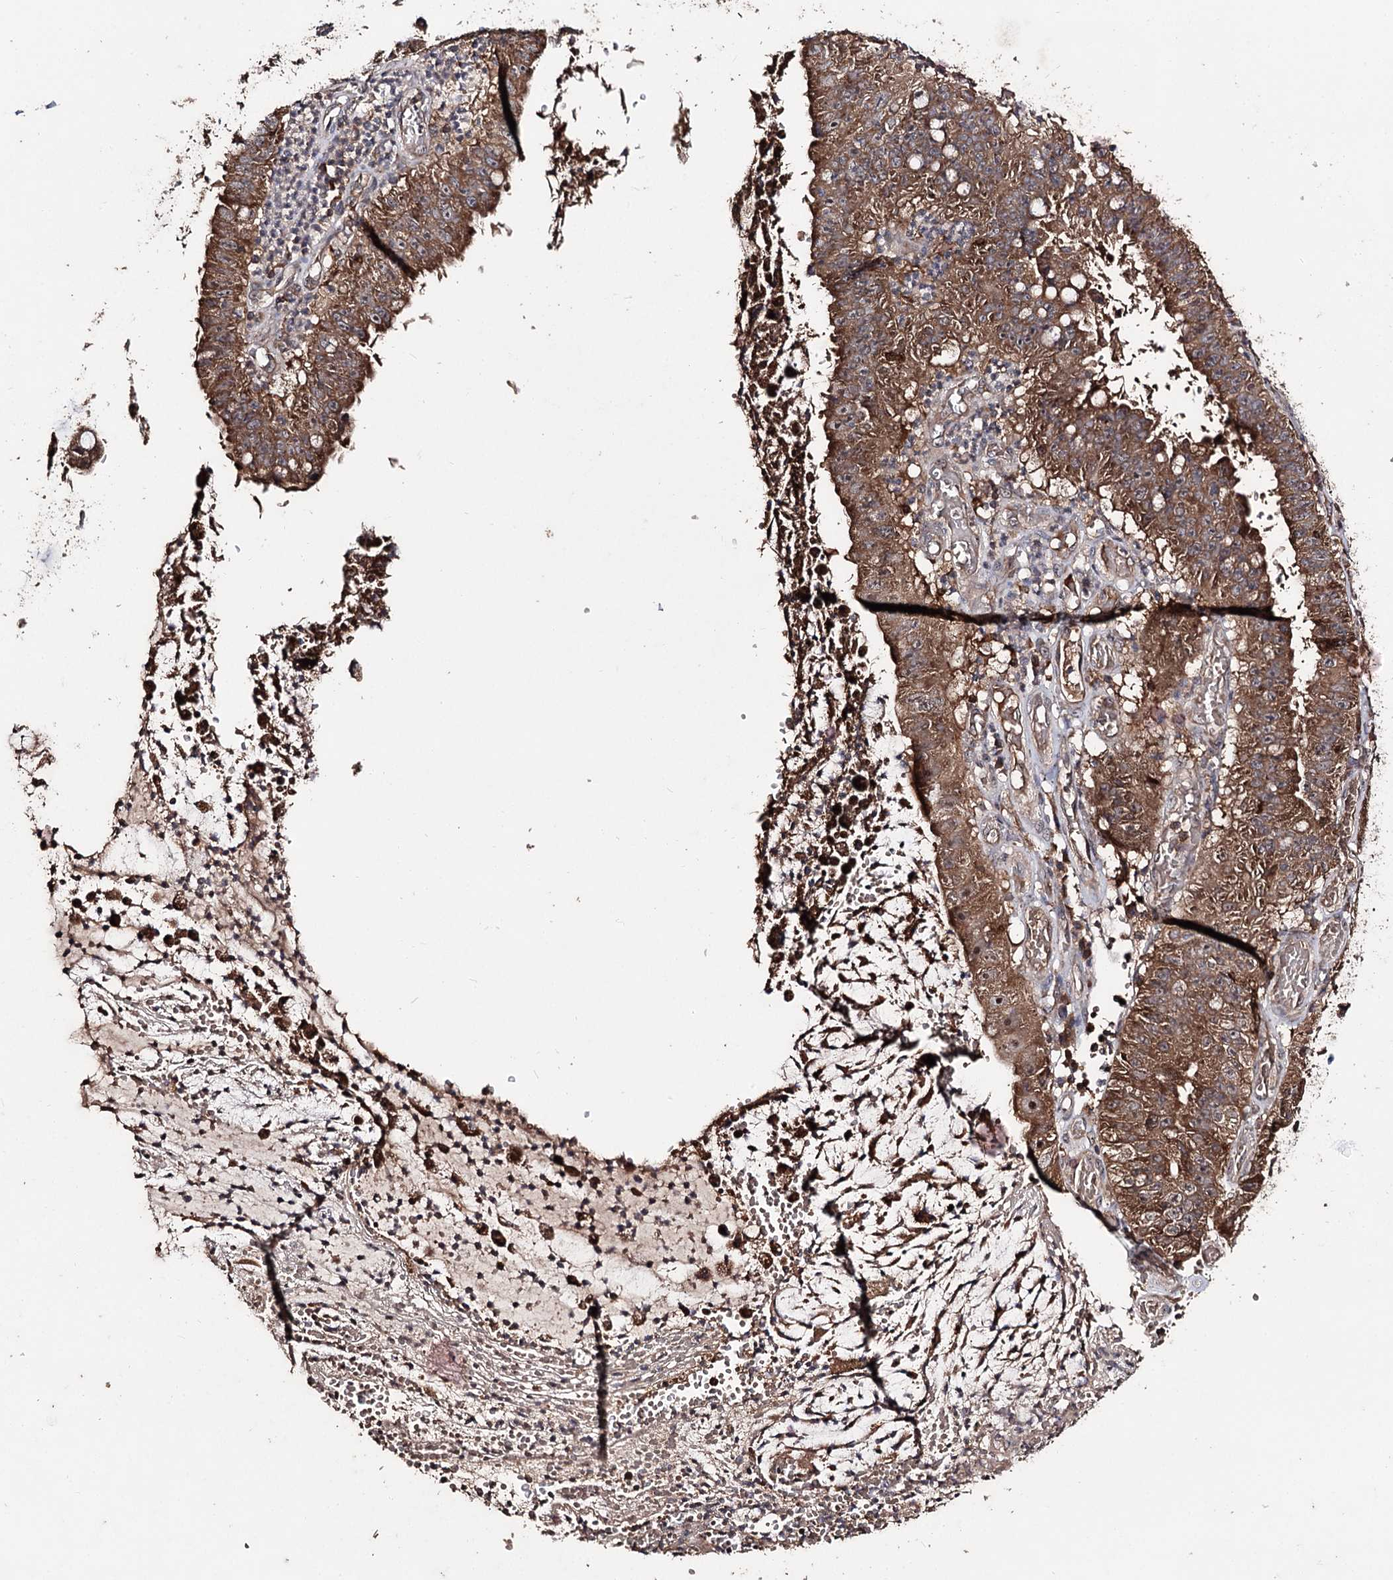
{"staining": {"intensity": "moderate", "quantity": ">75%", "location": "cytoplasmic/membranous"}, "tissue": "stomach cancer", "cell_type": "Tumor cells", "image_type": "cancer", "snomed": [{"axis": "morphology", "description": "Adenocarcinoma, NOS"}, {"axis": "topography", "description": "Stomach"}], "caption": "A medium amount of moderate cytoplasmic/membranous positivity is identified in about >75% of tumor cells in stomach cancer (adenocarcinoma) tissue. The protein of interest is shown in brown color, while the nuclei are stained blue.", "gene": "FAM53B", "patient": {"sex": "male", "age": 59}}